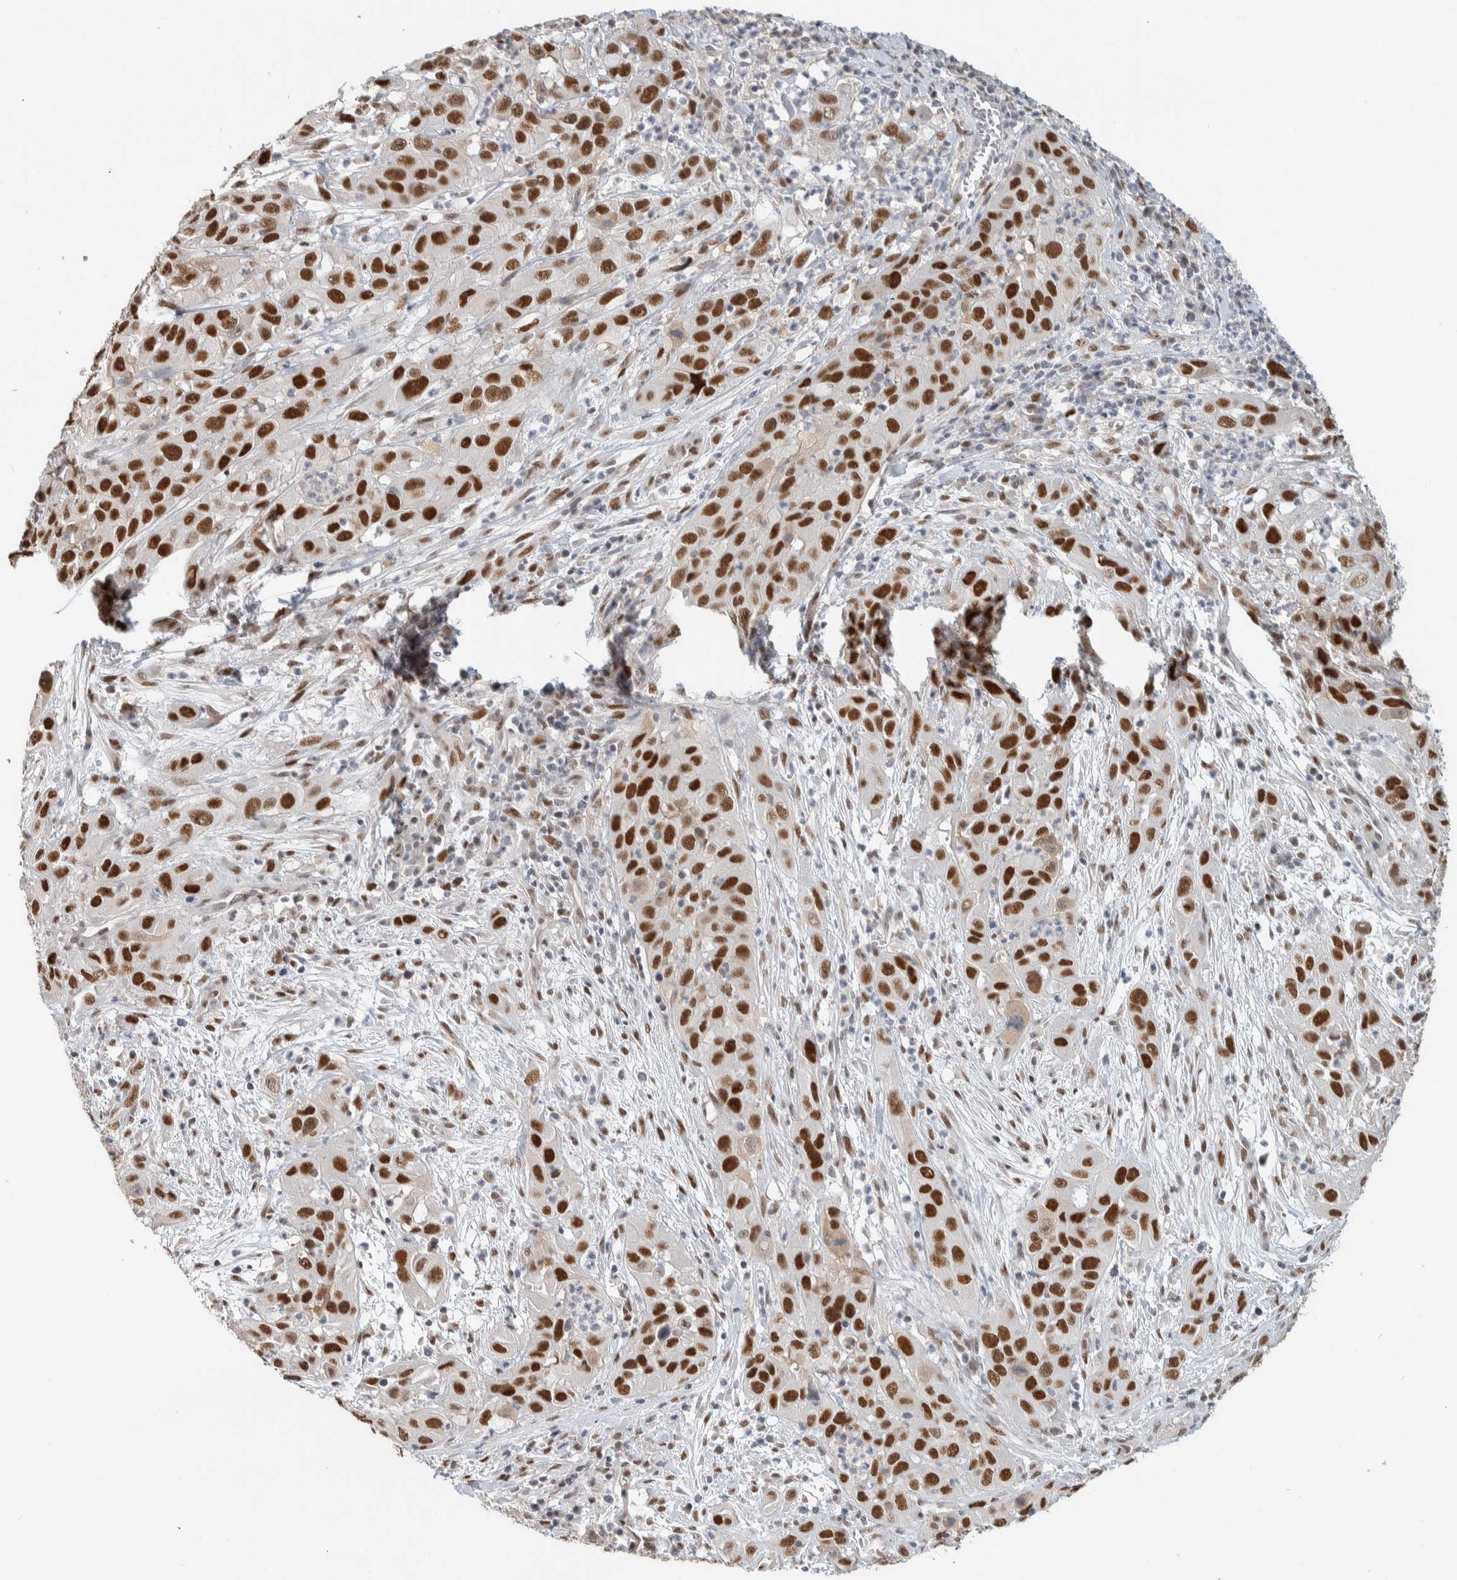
{"staining": {"intensity": "strong", "quantity": ">75%", "location": "nuclear"}, "tissue": "cervical cancer", "cell_type": "Tumor cells", "image_type": "cancer", "snomed": [{"axis": "morphology", "description": "Squamous cell carcinoma, NOS"}, {"axis": "topography", "description": "Cervix"}], "caption": "Protein expression analysis of human cervical cancer reveals strong nuclear positivity in approximately >75% of tumor cells.", "gene": "PUS7", "patient": {"sex": "female", "age": 32}}